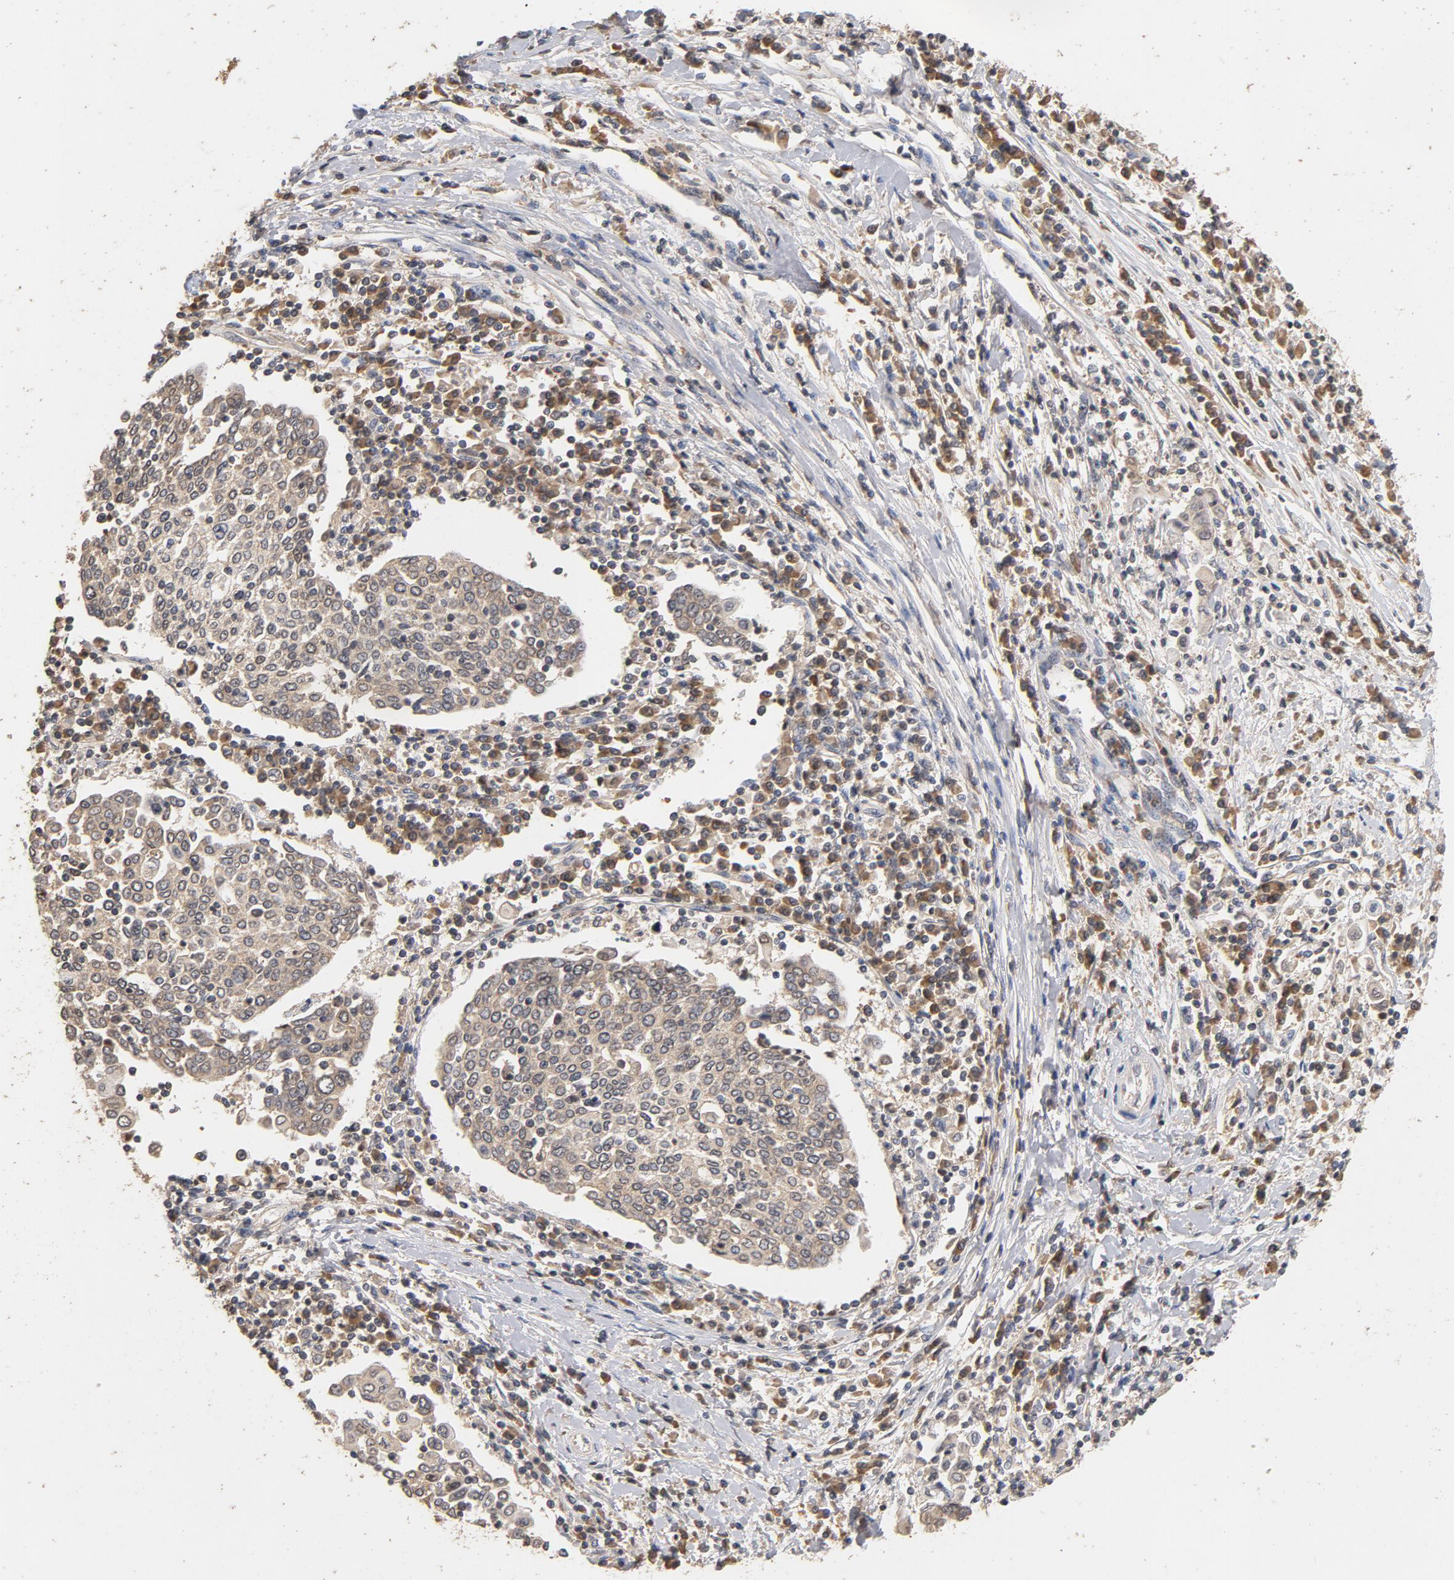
{"staining": {"intensity": "moderate", "quantity": ">75%", "location": "cytoplasmic/membranous"}, "tissue": "cervical cancer", "cell_type": "Tumor cells", "image_type": "cancer", "snomed": [{"axis": "morphology", "description": "Squamous cell carcinoma, NOS"}, {"axis": "topography", "description": "Cervix"}], "caption": "Tumor cells exhibit moderate cytoplasmic/membranous expression in about >75% of cells in cervical cancer. Immunohistochemistry (ihc) stains the protein of interest in brown and the nuclei are stained blue.", "gene": "DDX6", "patient": {"sex": "female", "age": 40}}